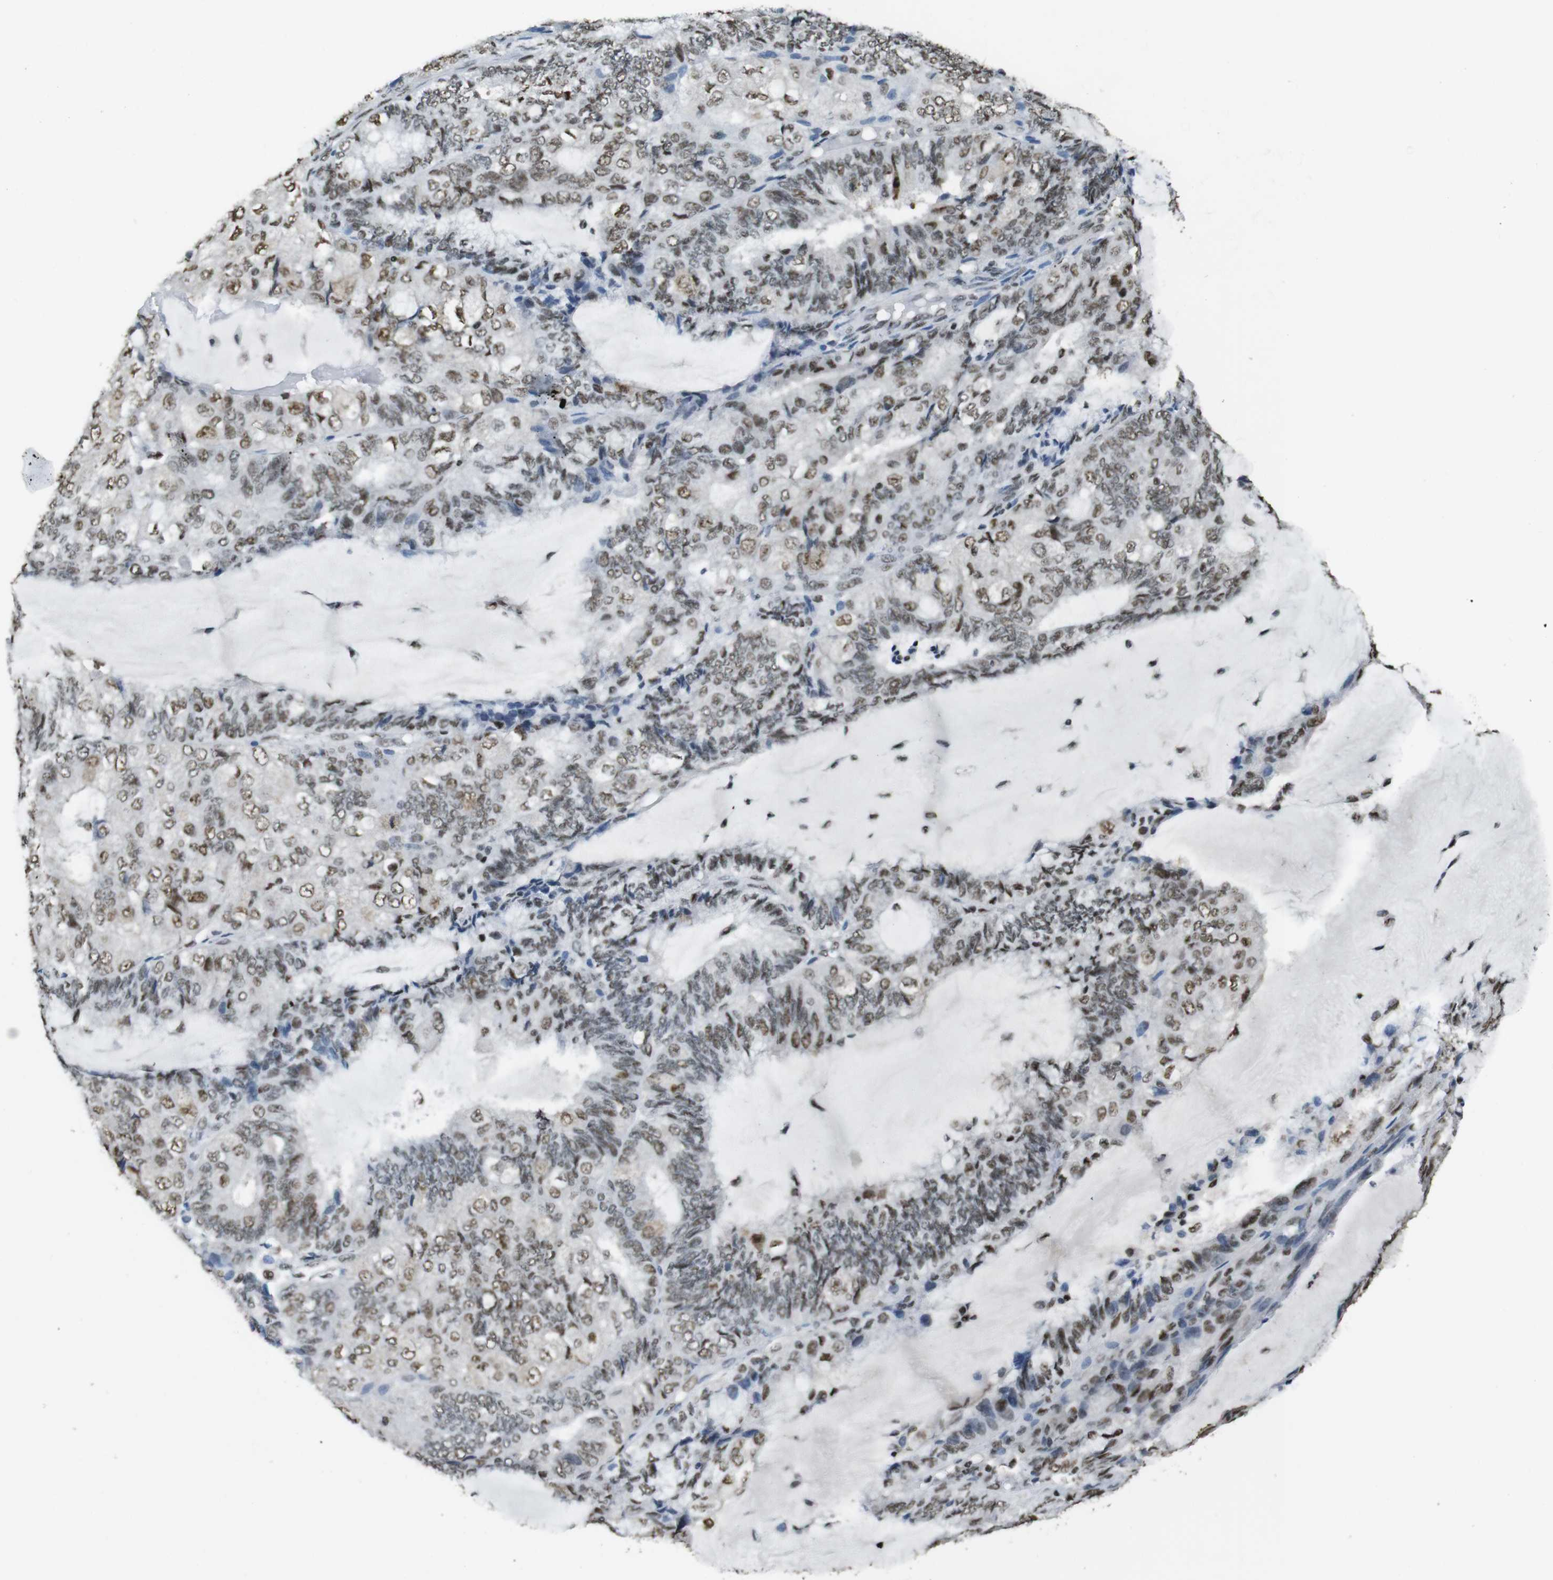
{"staining": {"intensity": "moderate", "quantity": ">75%", "location": "nuclear"}, "tissue": "endometrial cancer", "cell_type": "Tumor cells", "image_type": "cancer", "snomed": [{"axis": "morphology", "description": "Adenocarcinoma, NOS"}, {"axis": "topography", "description": "Endometrium"}], "caption": "Immunohistochemistry (IHC) (DAB (3,3'-diaminobenzidine)) staining of endometrial adenocarcinoma exhibits moderate nuclear protein staining in about >75% of tumor cells.", "gene": "CSNK2B", "patient": {"sex": "female", "age": 81}}